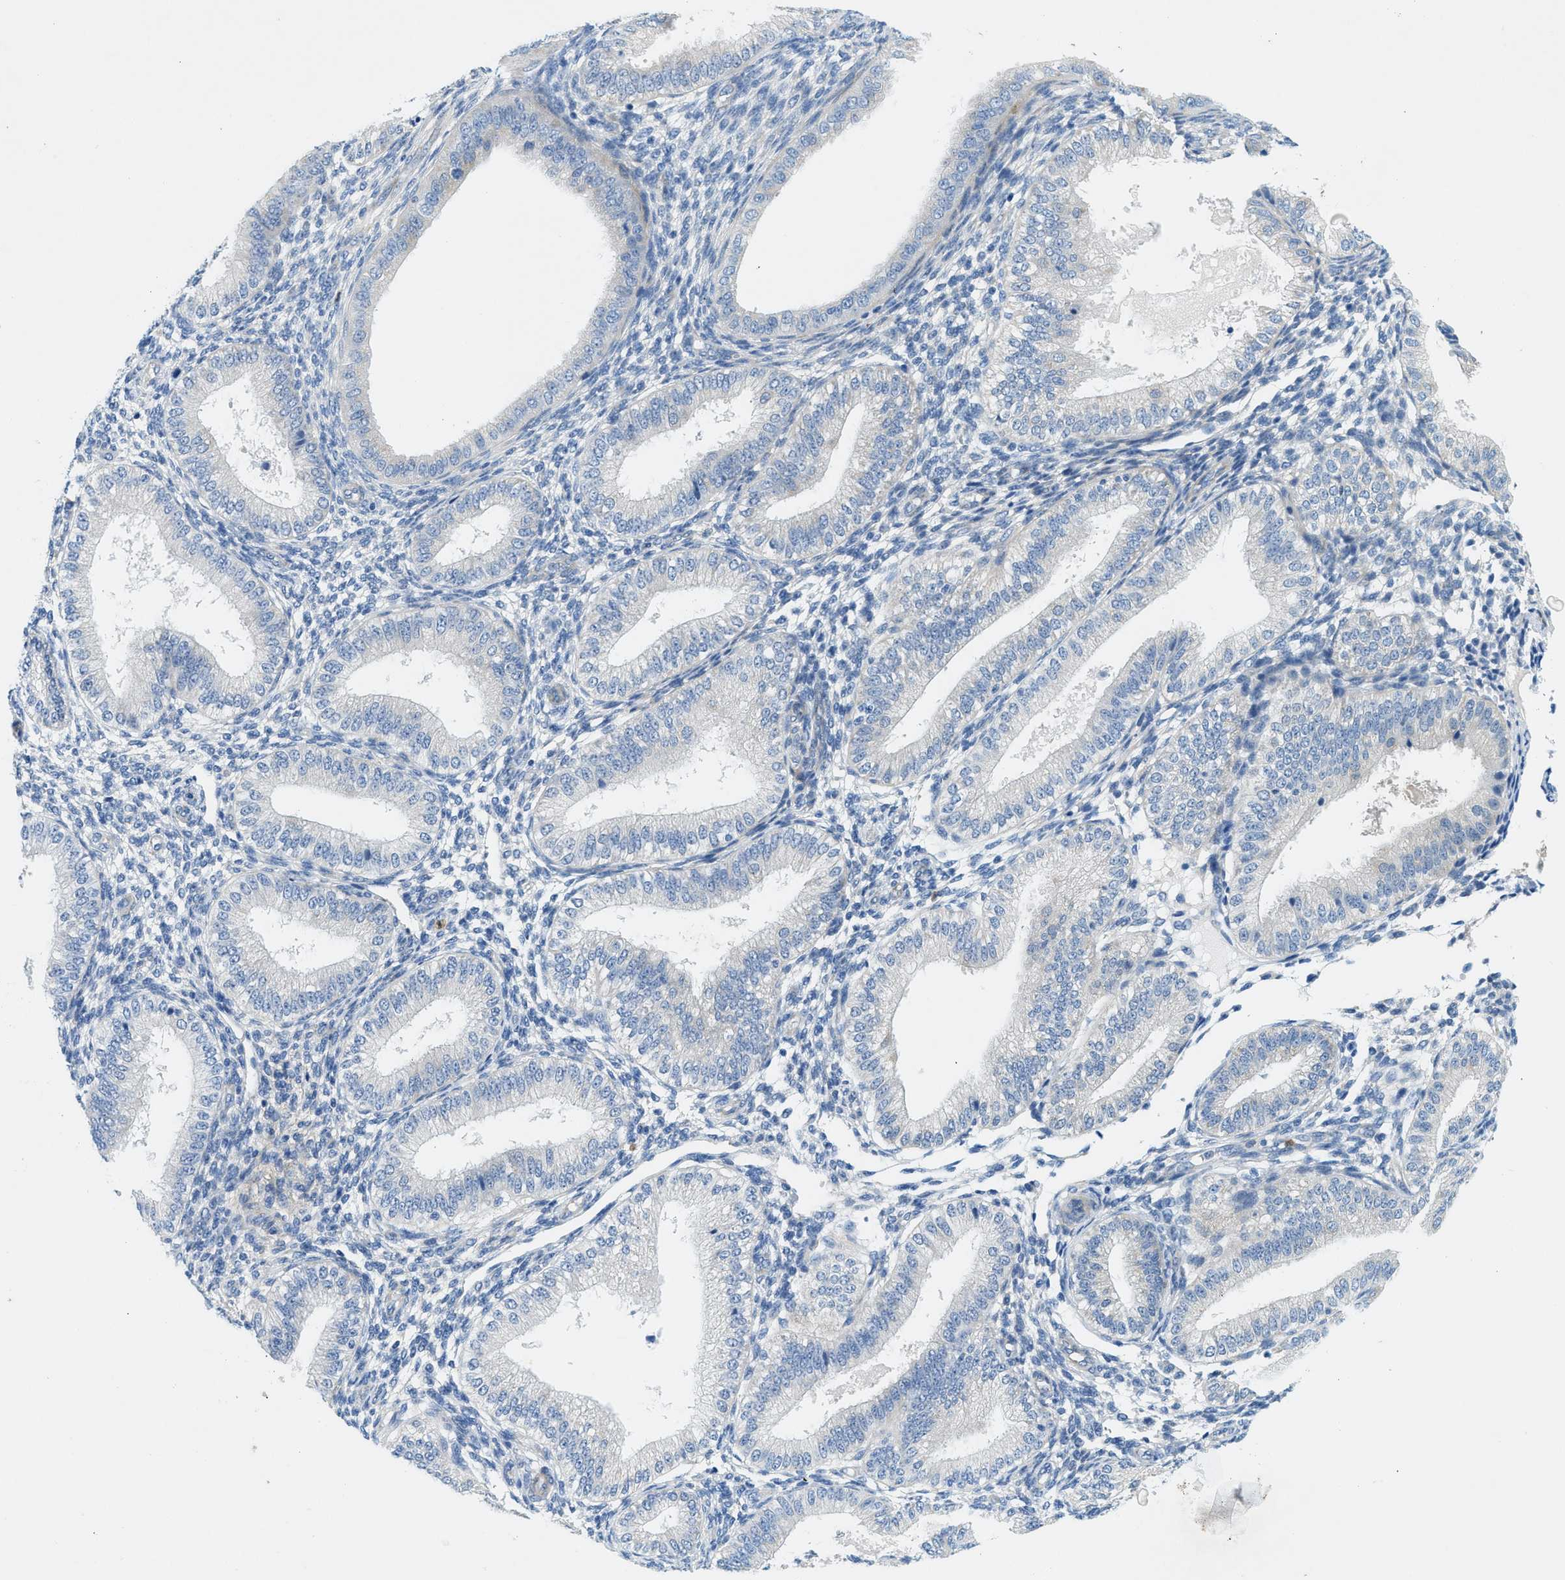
{"staining": {"intensity": "negative", "quantity": "none", "location": "none"}, "tissue": "endometrium", "cell_type": "Cells in endometrial stroma", "image_type": "normal", "snomed": [{"axis": "morphology", "description": "Normal tissue, NOS"}, {"axis": "topography", "description": "Endometrium"}], "caption": "Histopathology image shows no significant protein expression in cells in endometrial stroma of normal endometrium.", "gene": "ZDHHC13", "patient": {"sex": "female", "age": 39}}